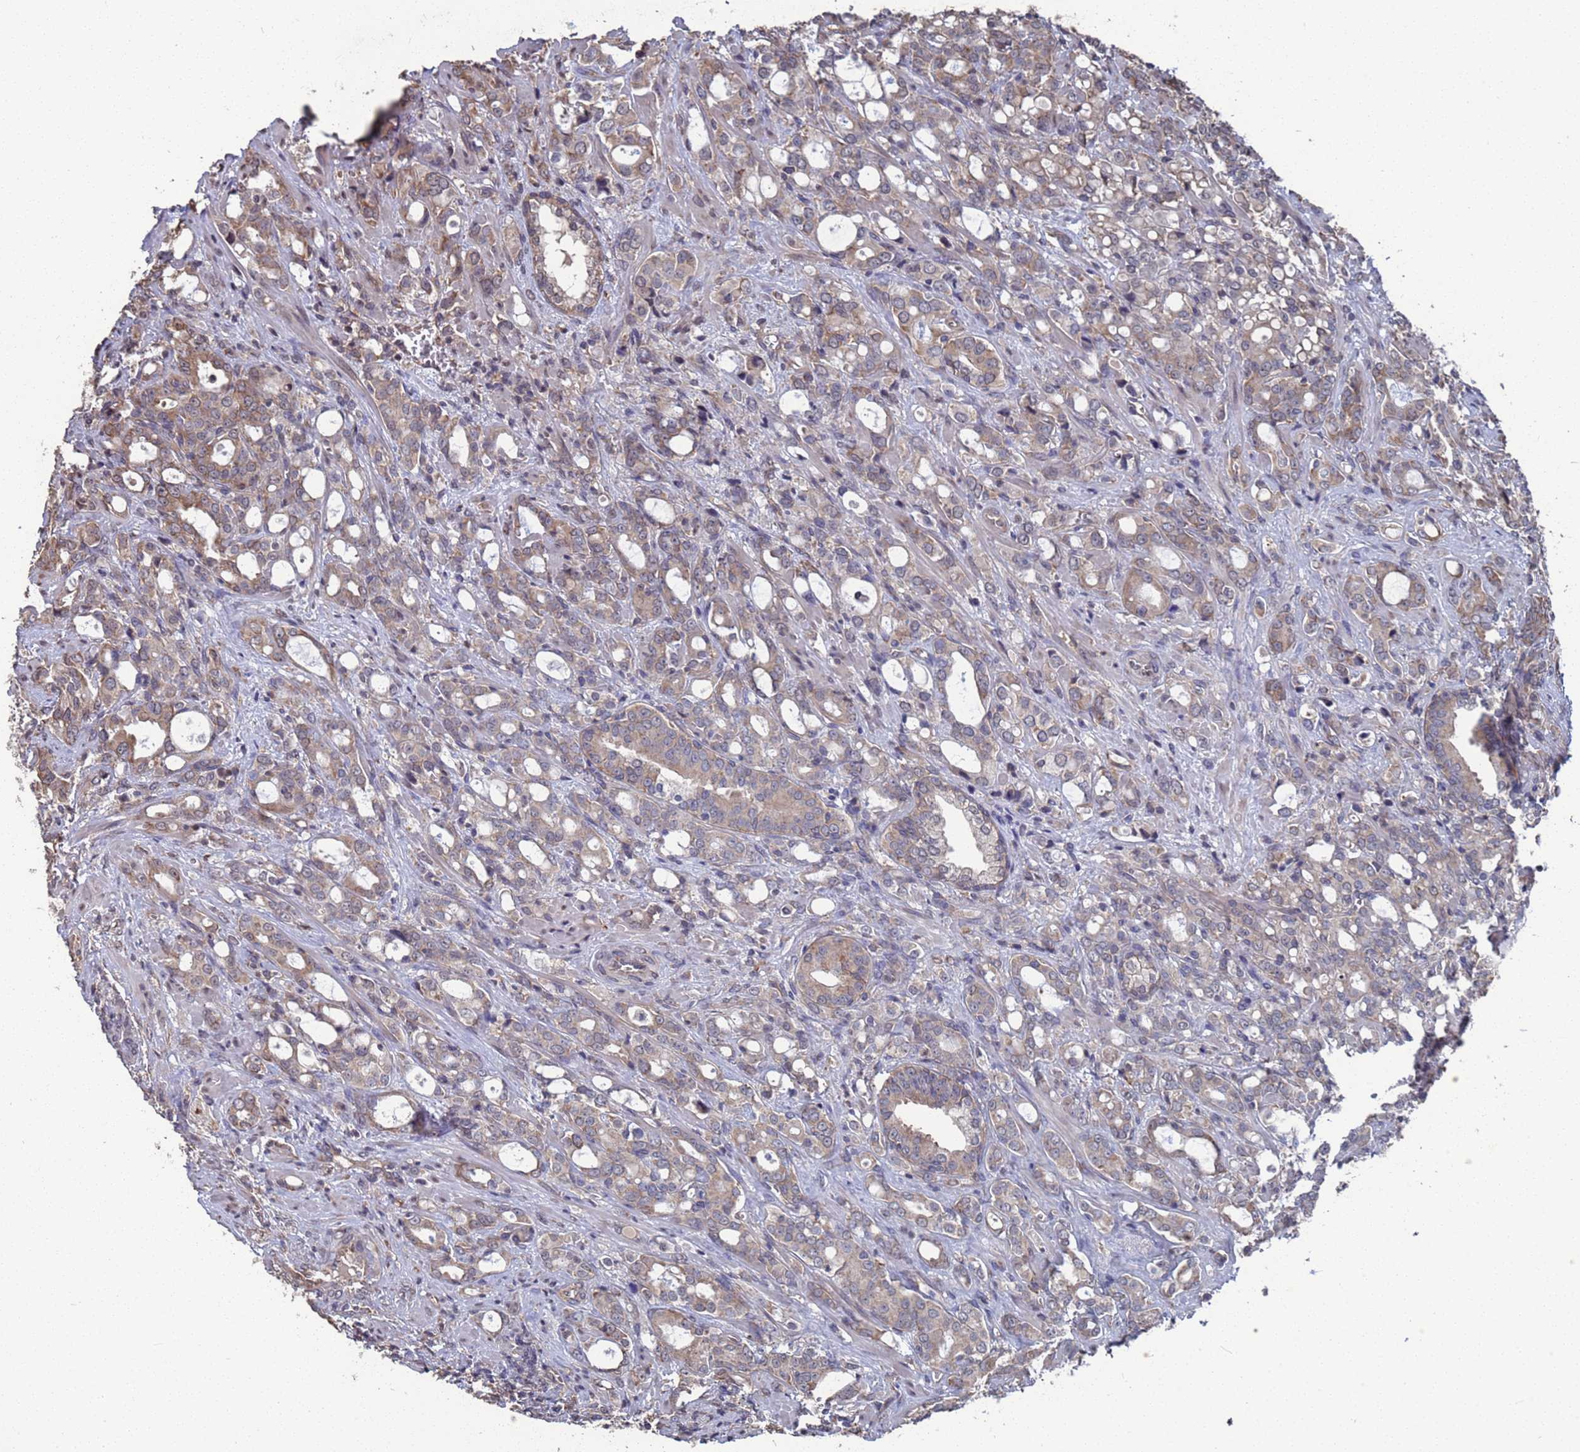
{"staining": {"intensity": "moderate", "quantity": ">75%", "location": "cytoplasmic/membranous"}, "tissue": "prostate cancer", "cell_type": "Tumor cells", "image_type": "cancer", "snomed": [{"axis": "morphology", "description": "Adenocarcinoma, High grade"}, {"axis": "topography", "description": "Prostate"}], "caption": "The histopathology image exhibits a brown stain indicating the presence of a protein in the cytoplasmic/membranous of tumor cells in prostate cancer.", "gene": "CFAP119", "patient": {"sex": "male", "age": 72}}